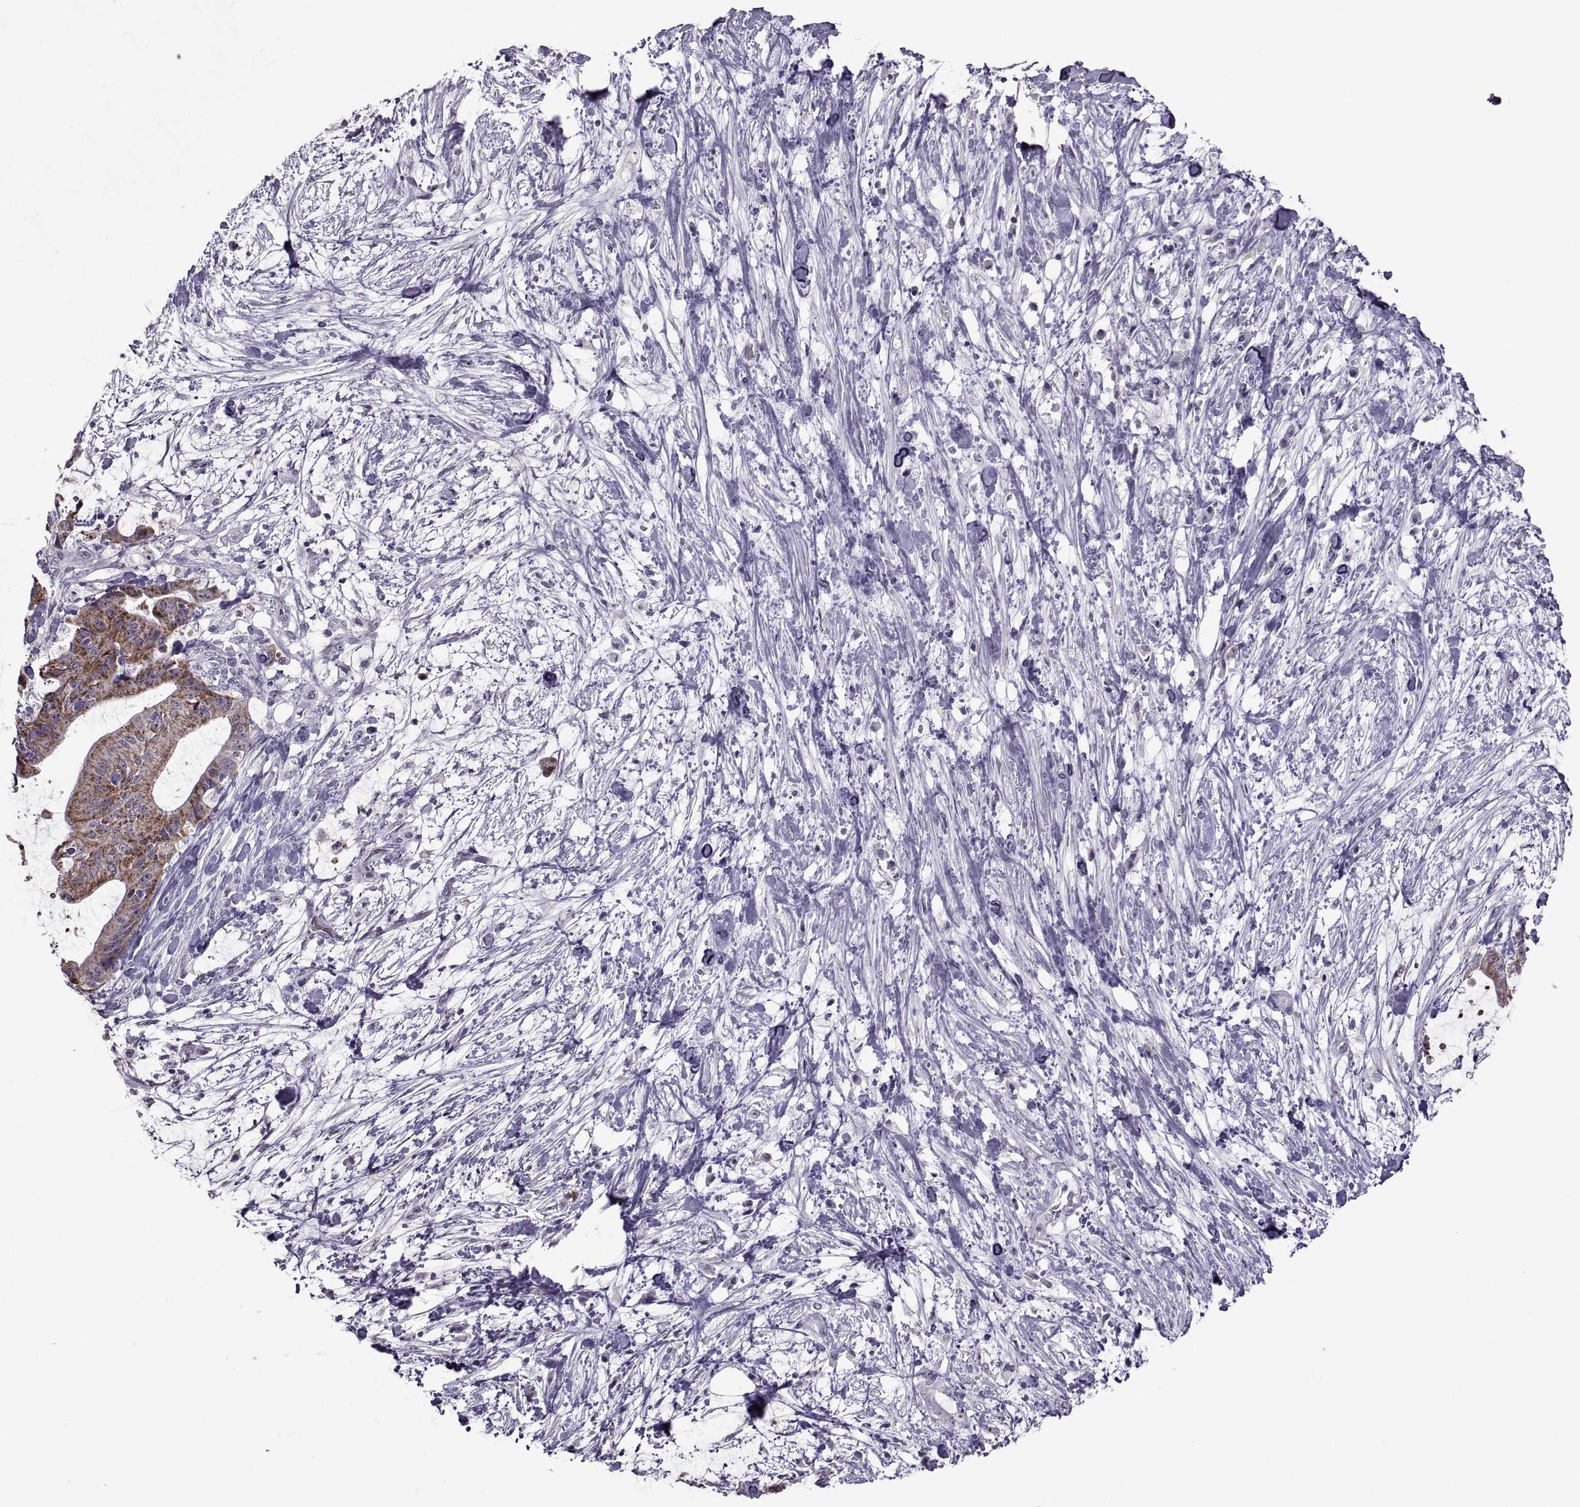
{"staining": {"intensity": "strong", "quantity": ">75%", "location": "cytoplasmic/membranous"}, "tissue": "liver cancer", "cell_type": "Tumor cells", "image_type": "cancer", "snomed": [{"axis": "morphology", "description": "Cholangiocarcinoma"}, {"axis": "topography", "description": "Liver"}], "caption": "A histopathology image of liver cancer (cholangiocarcinoma) stained for a protein displays strong cytoplasmic/membranous brown staining in tumor cells.", "gene": "ASIC2", "patient": {"sex": "female", "age": 73}}